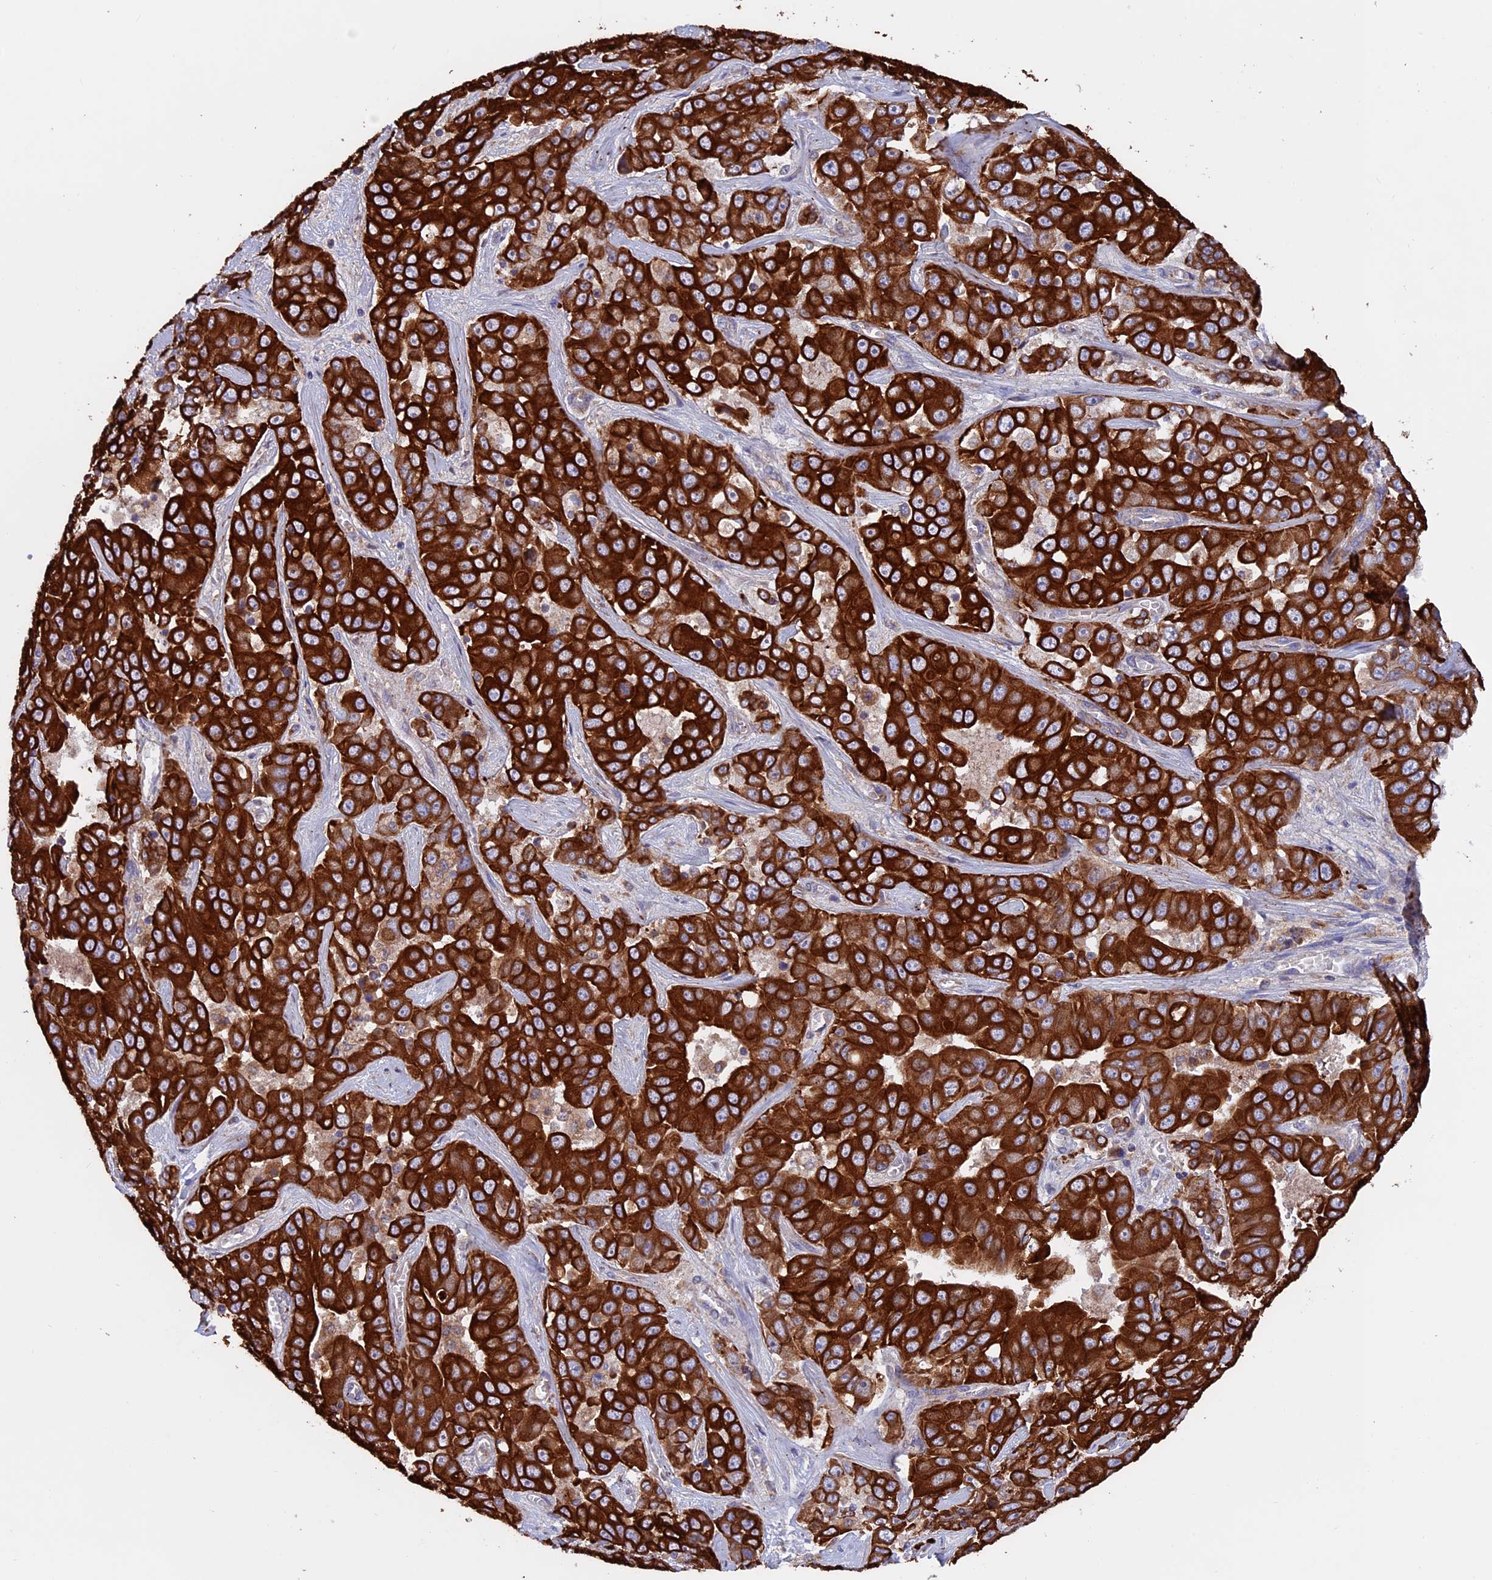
{"staining": {"intensity": "strong", "quantity": ">75%", "location": "cytoplasmic/membranous"}, "tissue": "liver cancer", "cell_type": "Tumor cells", "image_type": "cancer", "snomed": [{"axis": "morphology", "description": "Cholangiocarcinoma"}, {"axis": "topography", "description": "Liver"}], "caption": "Protein expression analysis of liver cancer (cholangiocarcinoma) shows strong cytoplasmic/membranous expression in approximately >75% of tumor cells.", "gene": "PTPN9", "patient": {"sex": "female", "age": 52}}